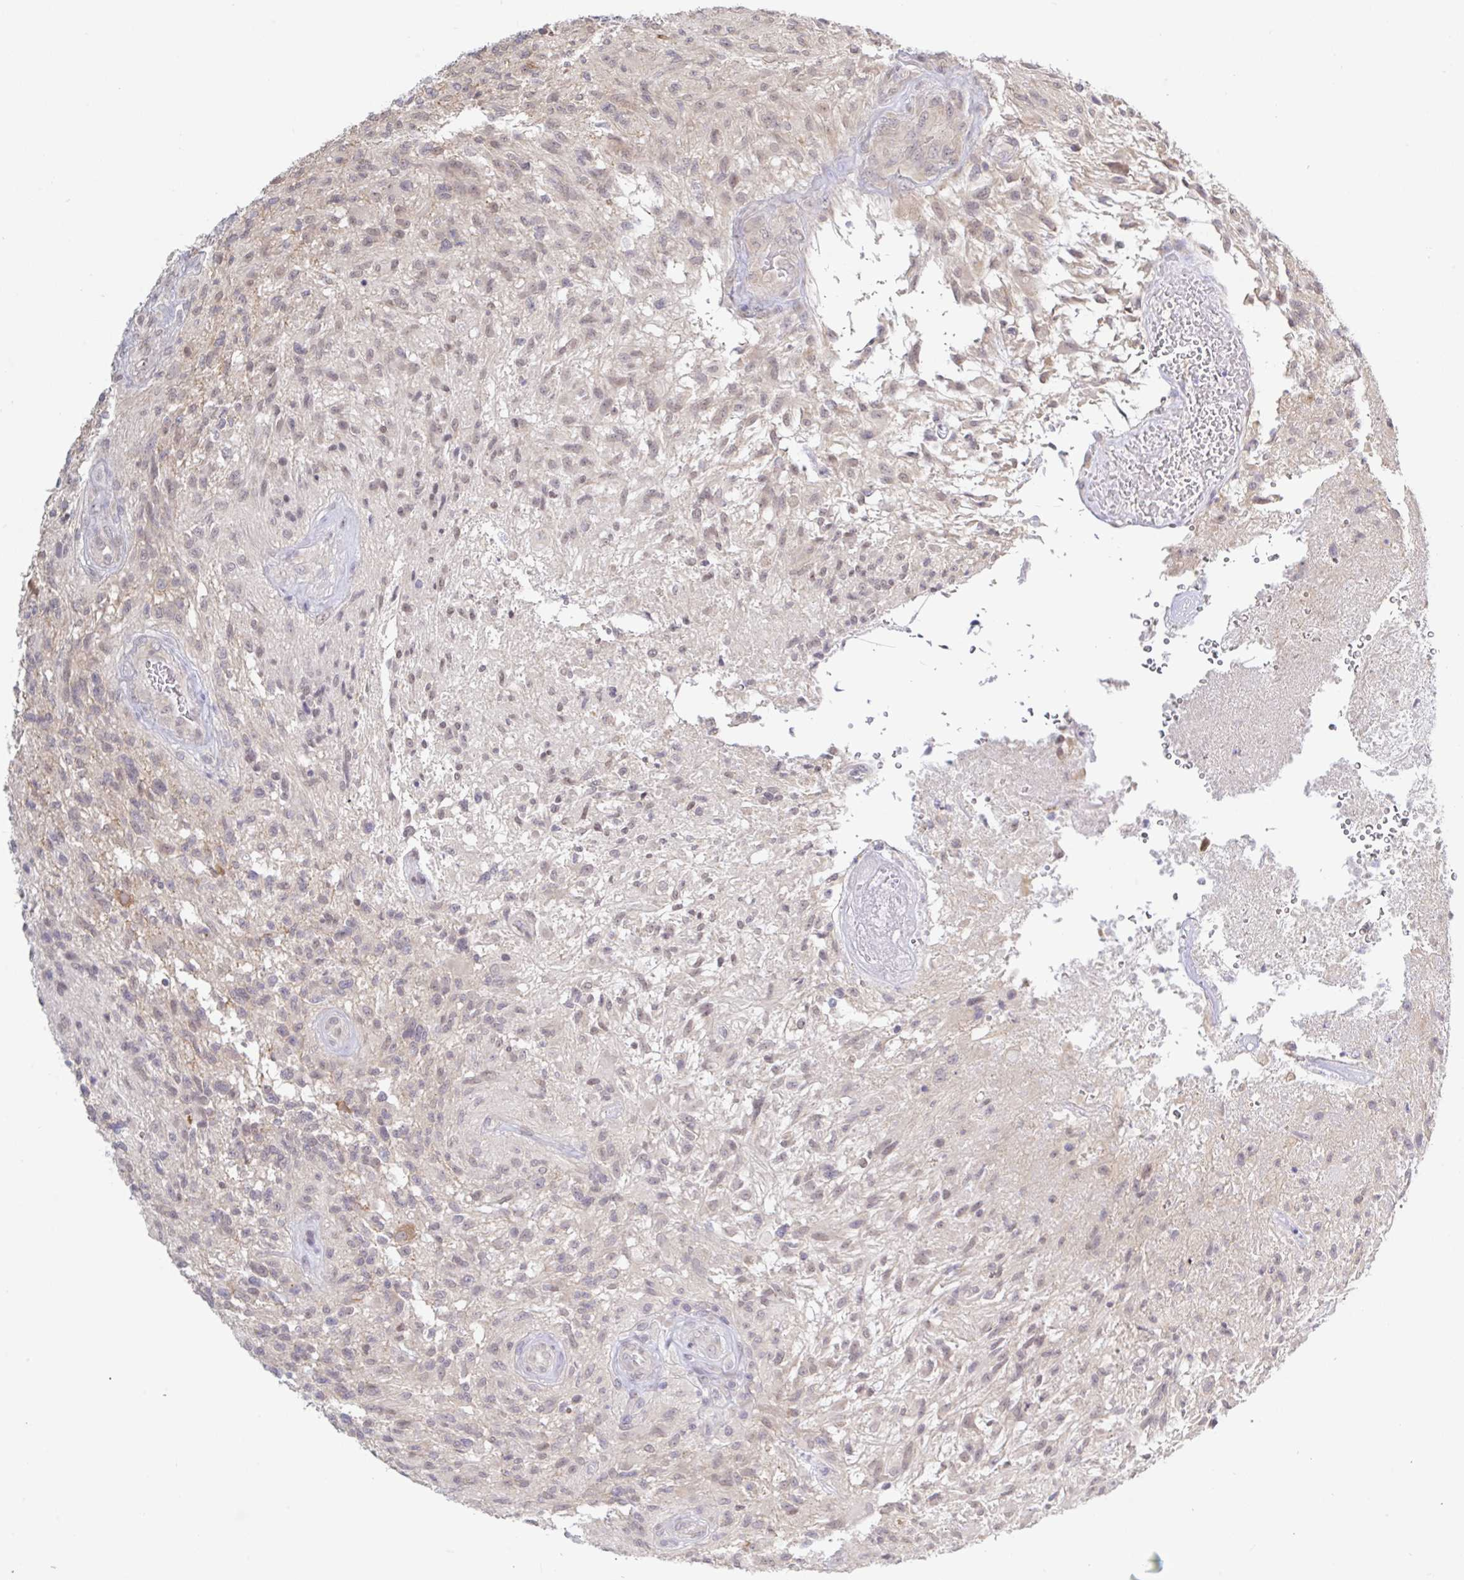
{"staining": {"intensity": "weak", "quantity": "25%-75%", "location": "nuclear"}, "tissue": "glioma", "cell_type": "Tumor cells", "image_type": "cancer", "snomed": [{"axis": "morphology", "description": "Glioma, malignant, High grade"}, {"axis": "topography", "description": "Brain"}], "caption": "Immunohistochemical staining of malignant high-grade glioma displays low levels of weak nuclear expression in approximately 25%-75% of tumor cells.", "gene": "HYPK", "patient": {"sex": "male", "age": 56}}